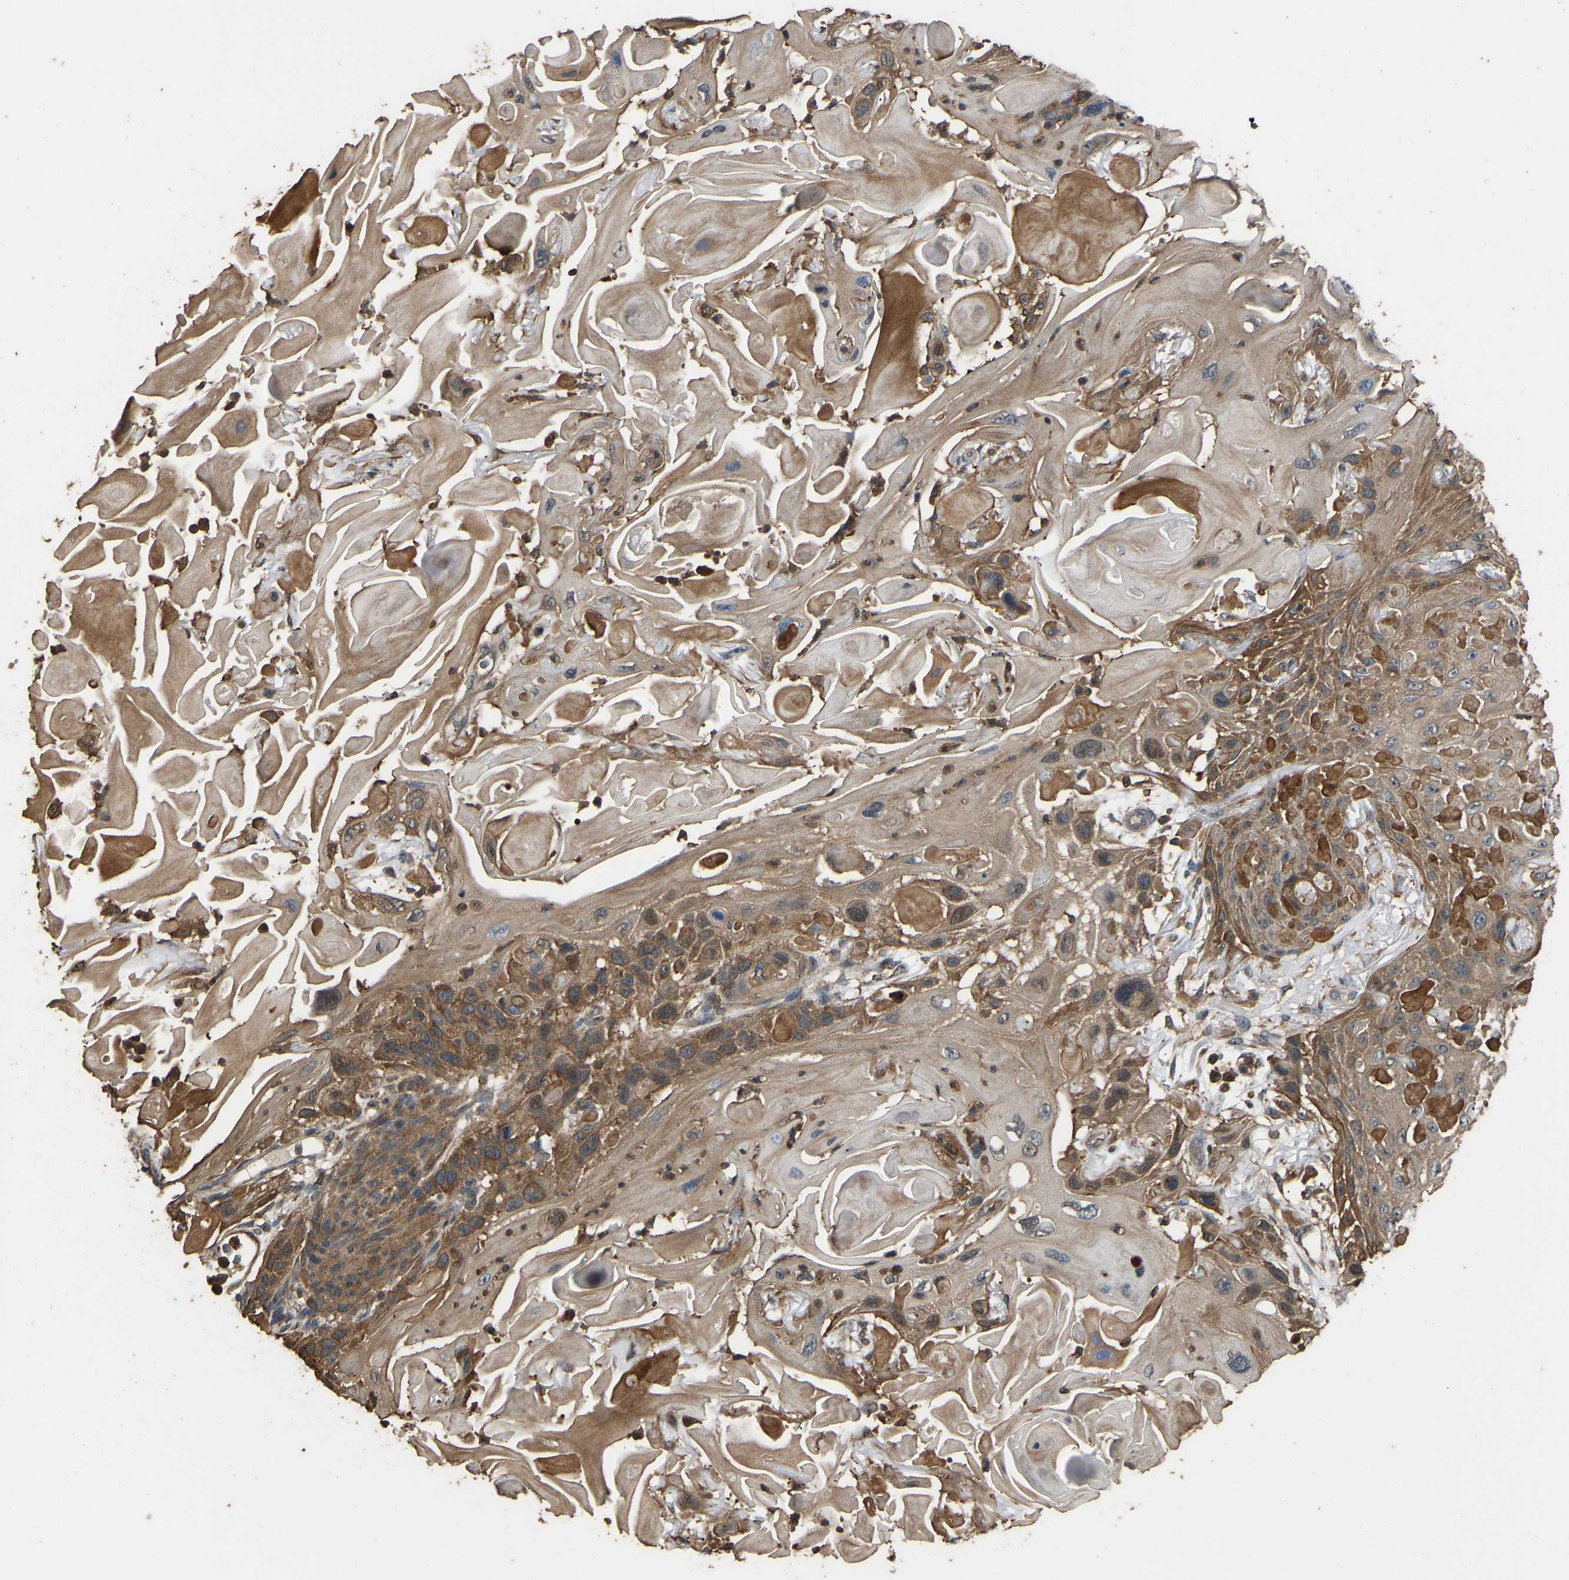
{"staining": {"intensity": "moderate", "quantity": ">75%", "location": "cytoplasmic/membranous"}, "tissue": "skin cancer", "cell_type": "Tumor cells", "image_type": "cancer", "snomed": [{"axis": "morphology", "description": "Squamous cell carcinoma, NOS"}, {"axis": "topography", "description": "Skin"}], "caption": "The histopathology image demonstrates a brown stain indicating the presence of a protein in the cytoplasmic/membranous of tumor cells in skin squamous cell carcinoma.", "gene": "FHIT", "patient": {"sex": "female", "age": 77}}